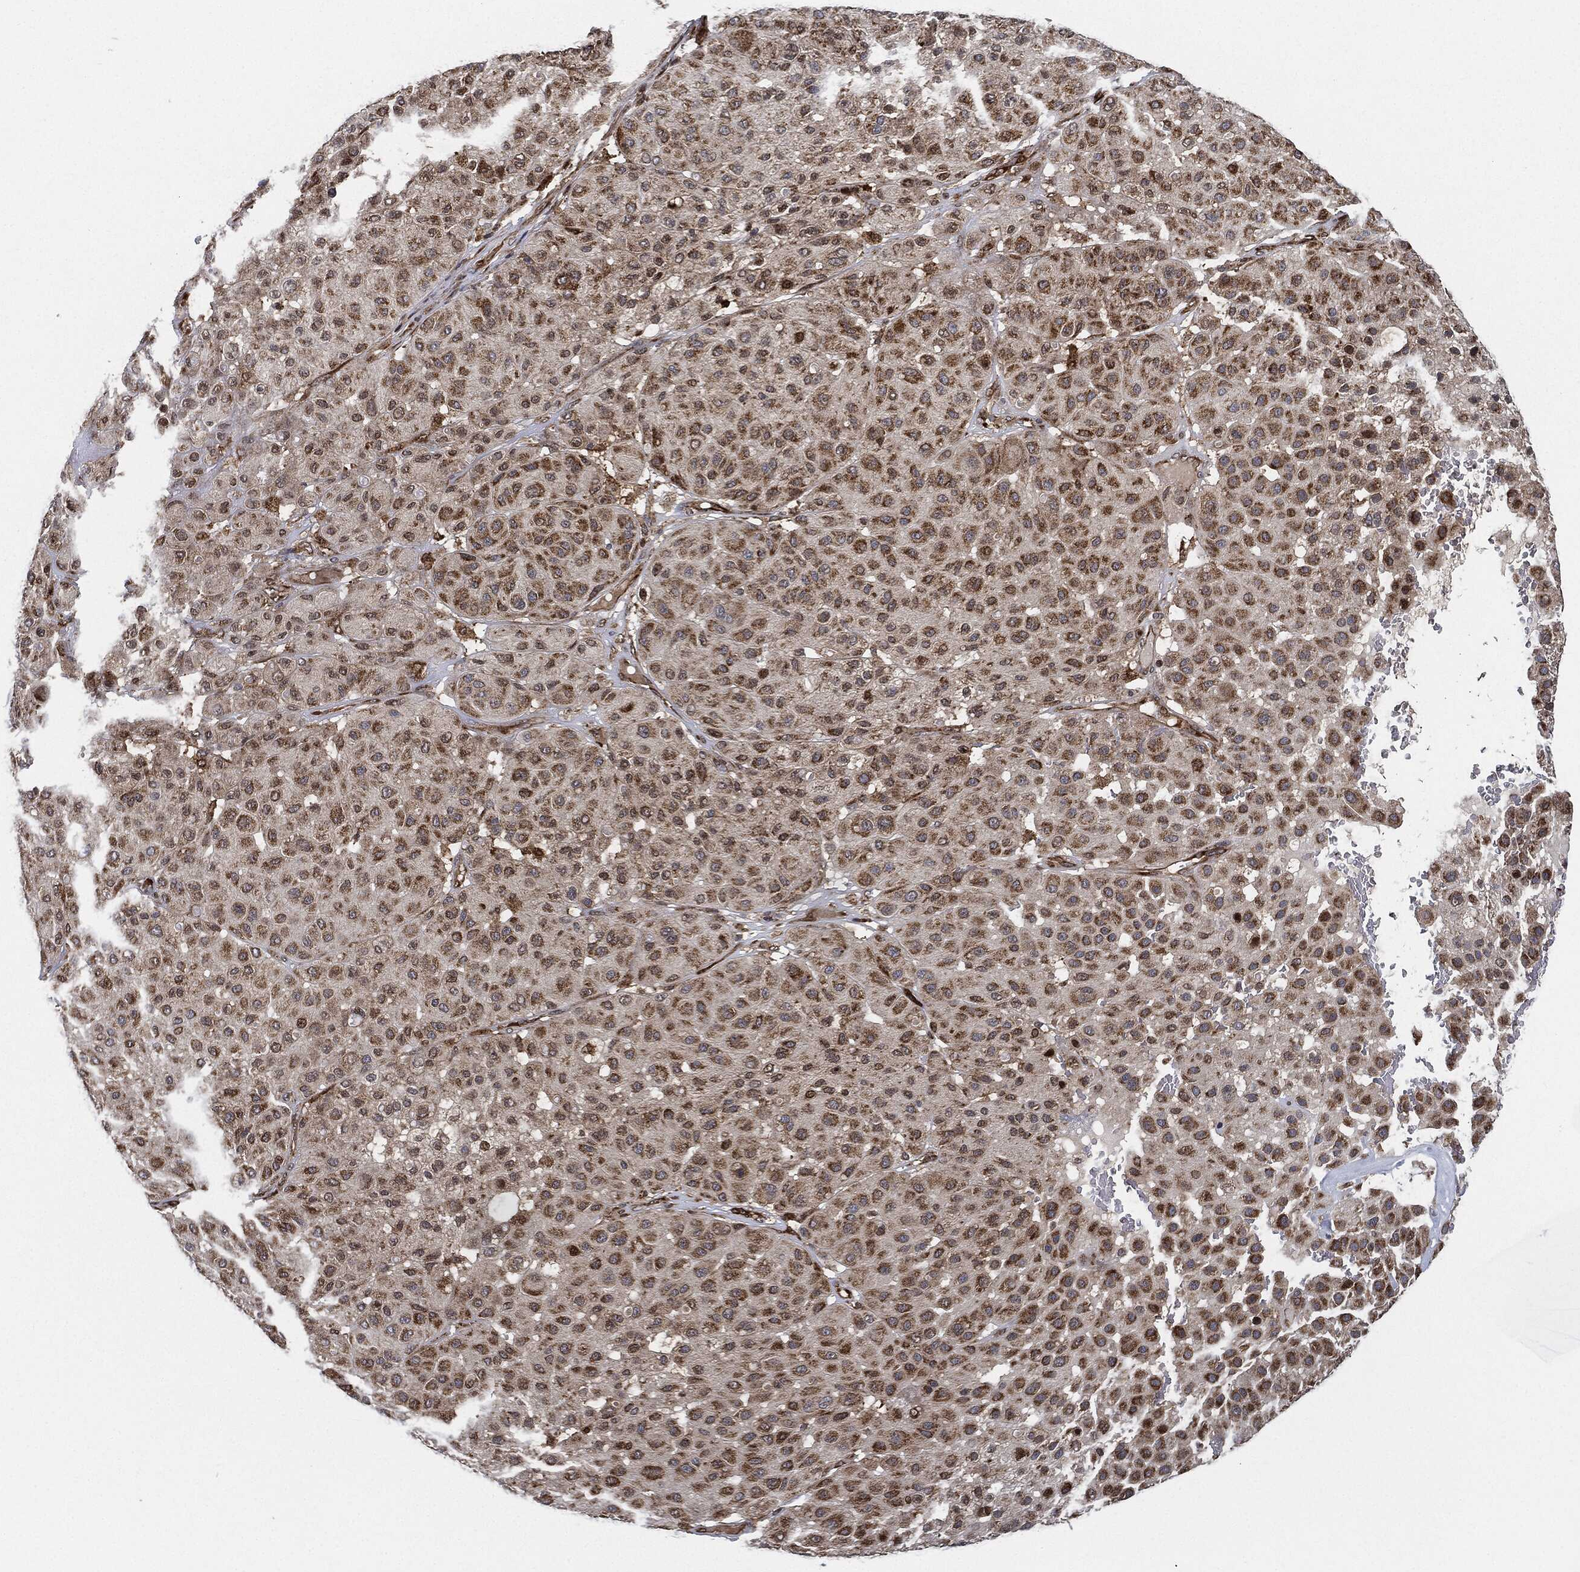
{"staining": {"intensity": "strong", "quantity": ">75%", "location": "cytoplasmic/membranous"}, "tissue": "melanoma", "cell_type": "Tumor cells", "image_type": "cancer", "snomed": [{"axis": "morphology", "description": "Malignant melanoma, Metastatic site"}, {"axis": "topography", "description": "Smooth muscle"}], "caption": "About >75% of tumor cells in melanoma show strong cytoplasmic/membranous protein expression as visualized by brown immunohistochemical staining.", "gene": "RNASEL", "patient": {"sex": "male", "age": 41}}